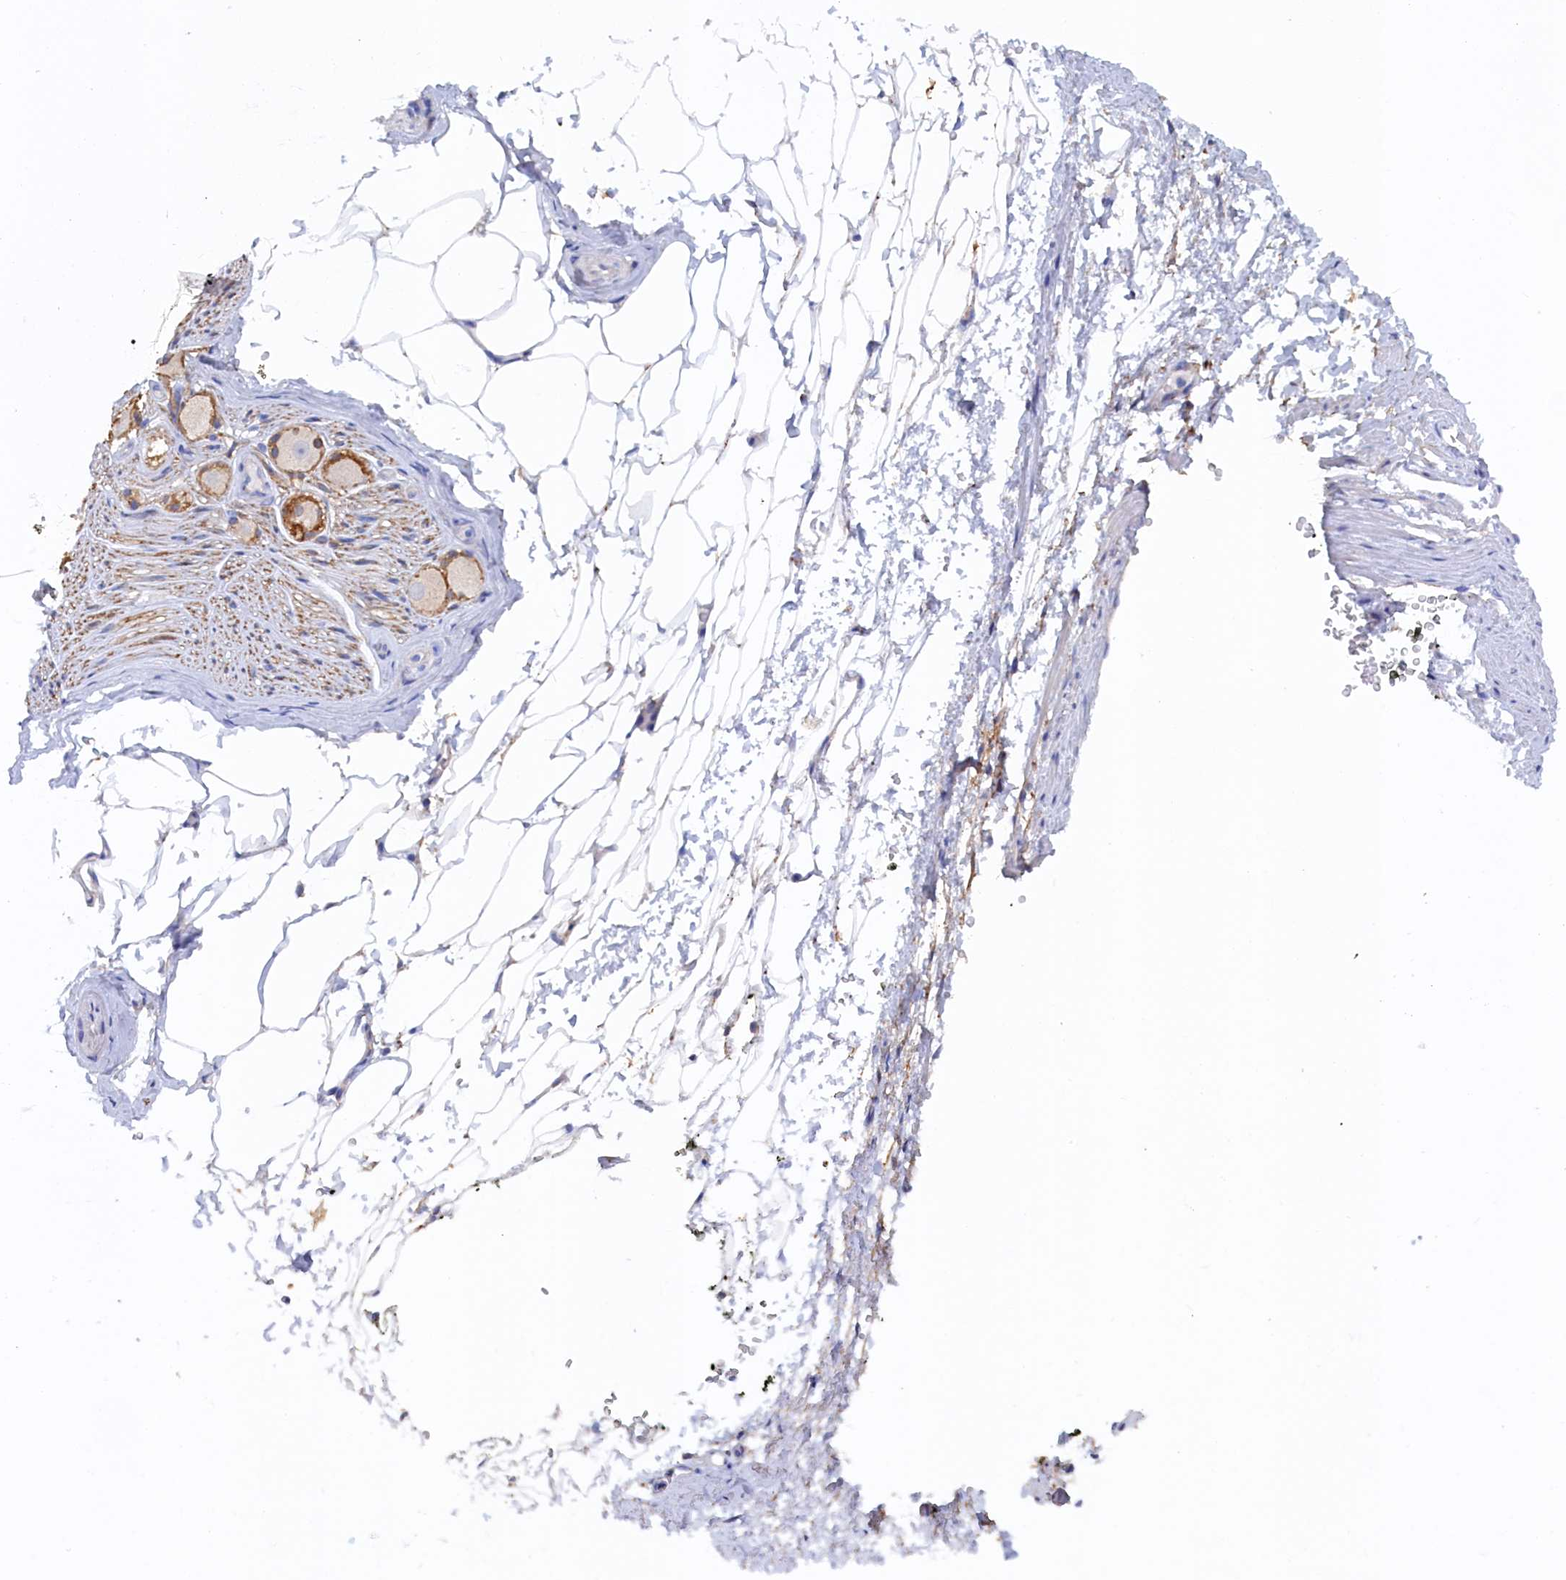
{"staining": {"intensity": "negative", "quantity": "none", "location": "none"}, "tissue": "adipose tissue", "cell_type": "Adipocytes", "image_type": "normal", "snomed": [{"axis": "morphology", "description": "Normal tissue, NOS"}, {"axis": "morphology", "description": "Adenocarcinoma, Low grade"}, {"axis": "topography", "description": "Prostate"}, {"axis": "topography", "description": "Peripheral nerve tissue"}], "caption": "Immunohistochemical staining of benign human adipose tissue displays no significant staining in adipocytes. The staining is performed using DAB brown chromogen with nuclei counter-stained in using hematoxylin.", "gene": "TMOD2", "patient": {"sex": "male", "age": 63}}